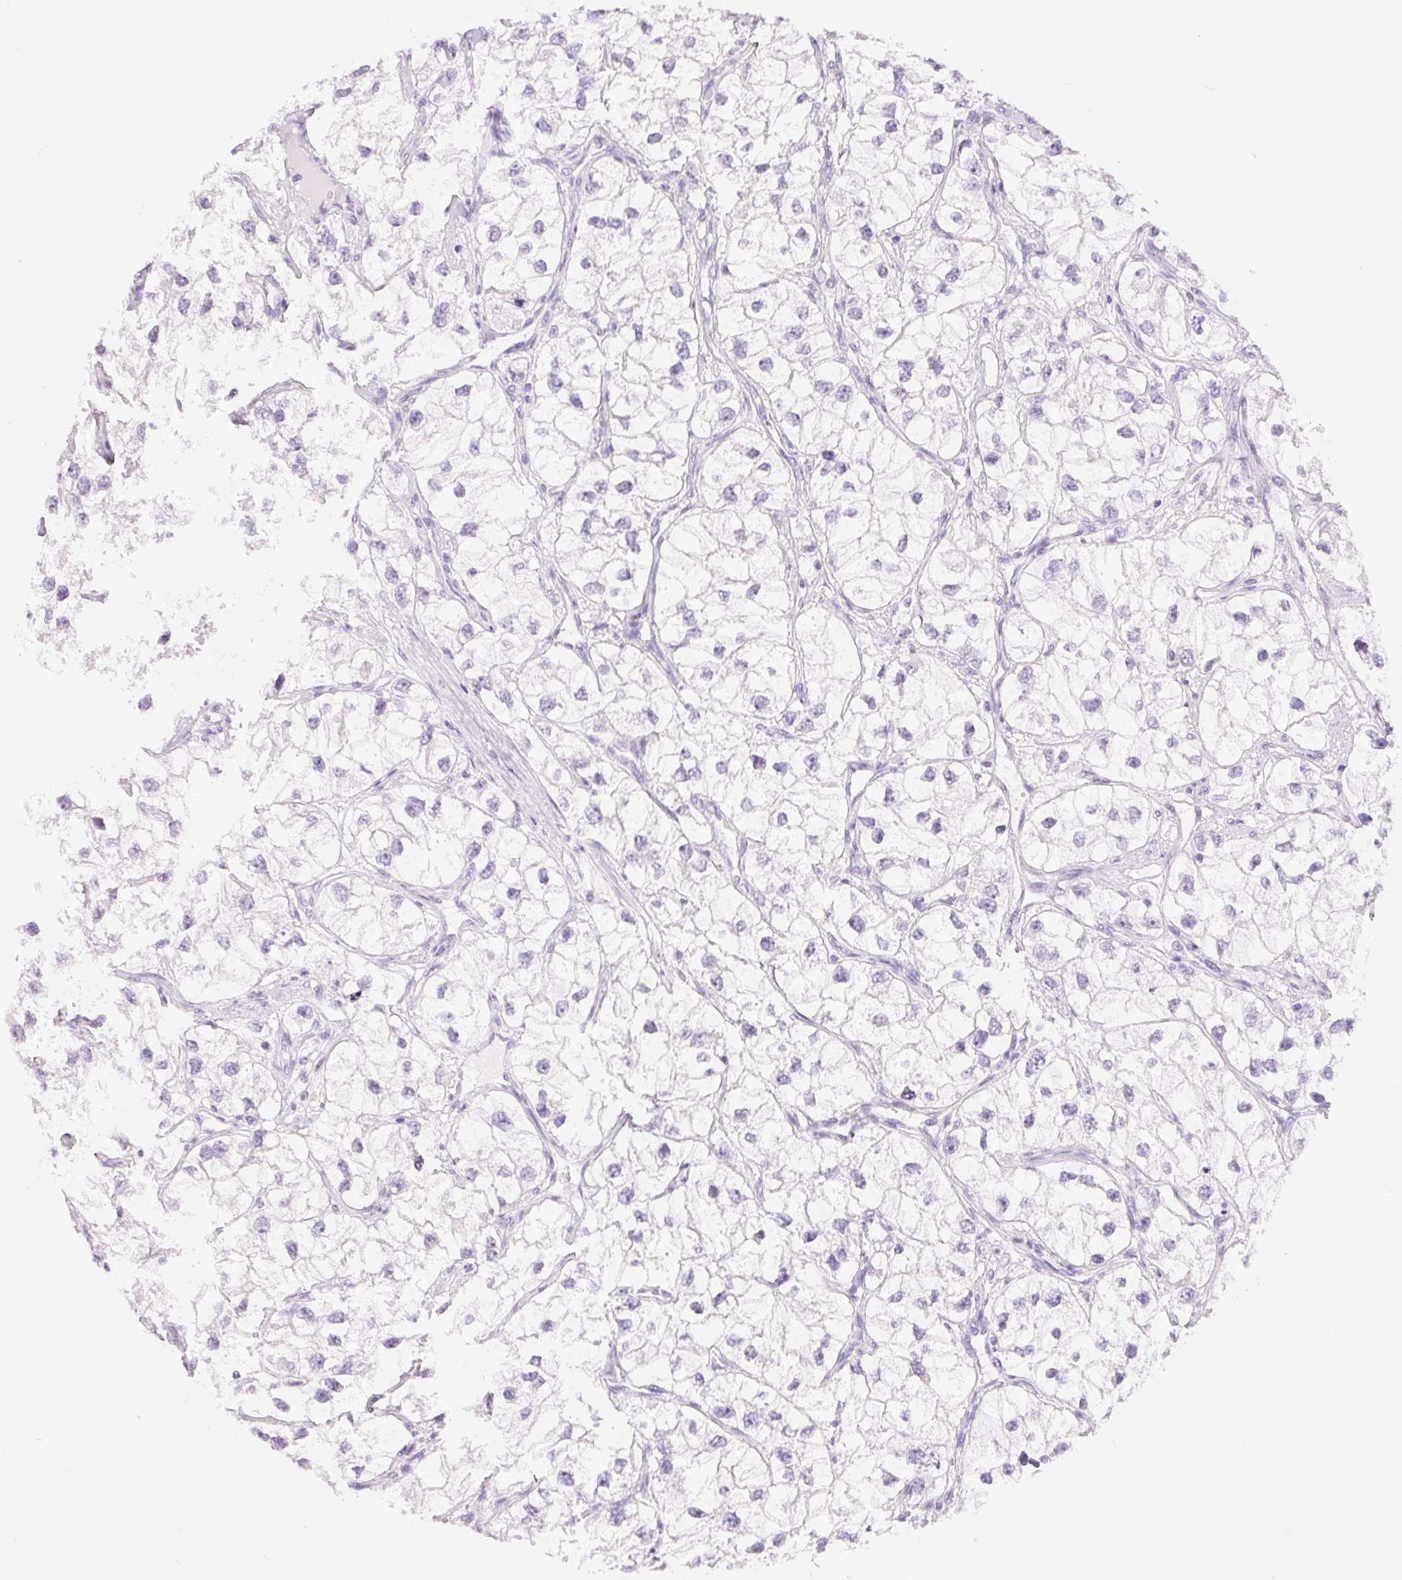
{"staining": {"intensity": "negative", "quantity": "none", "location": "none"}, "tissue": "renal cancer", "cell_type": "Tumor cells", "image_type": "cancer", "snomed": [{"axis": "morphology", "description": "Adenocarcinoma, NOS"}, {"axis": "topography", "description": "Kidney"}], "caption": "This is an IHC histopathology image of human renal cancer. There is no expression in tumor cells.", "gene": "XDH", "patient": {"sex": "male", "age": 59}}